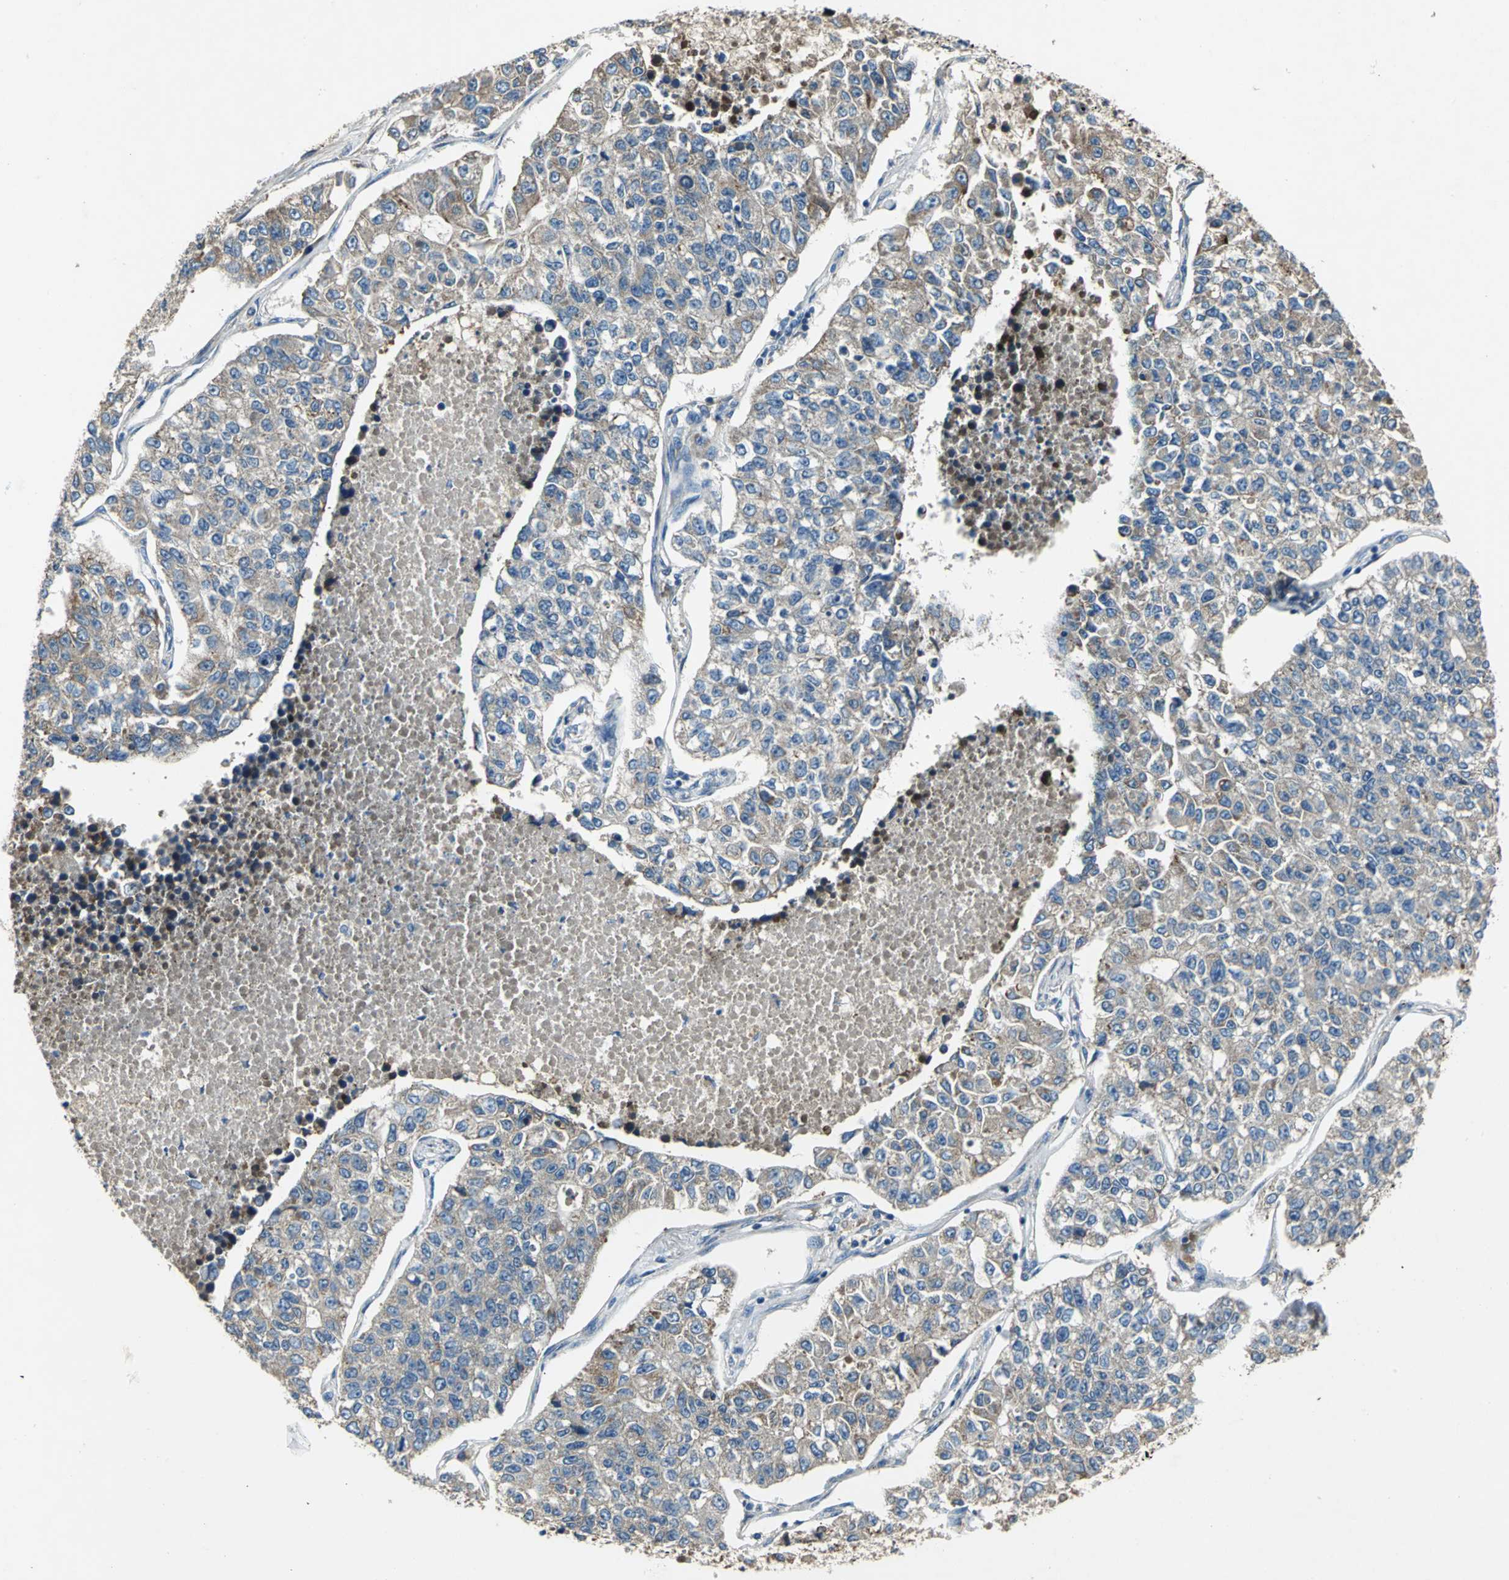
{"staining": {"intensity": "moderate", "quantity": ">75%", "location": "cytoplasmic/membranous"}, "tissue": "lung cancer", "cell_type": "Tumor cells", "image_type": "cancer", "snomed": [{"axis": "morphology", "description": "Adenocarcinoma, NOS"}, {"axis": "topography", "description": "Lung"}], "caption": "An immunohistochemistry (IHC) photomicrograph of tumor tissue is shown. Protein staining in brown labels moderate cytoplasmic/membranous positivity in lung cancer within tumor cells.", "gene": "HEPH", "patient": {"sex": "male", "age": 49}}